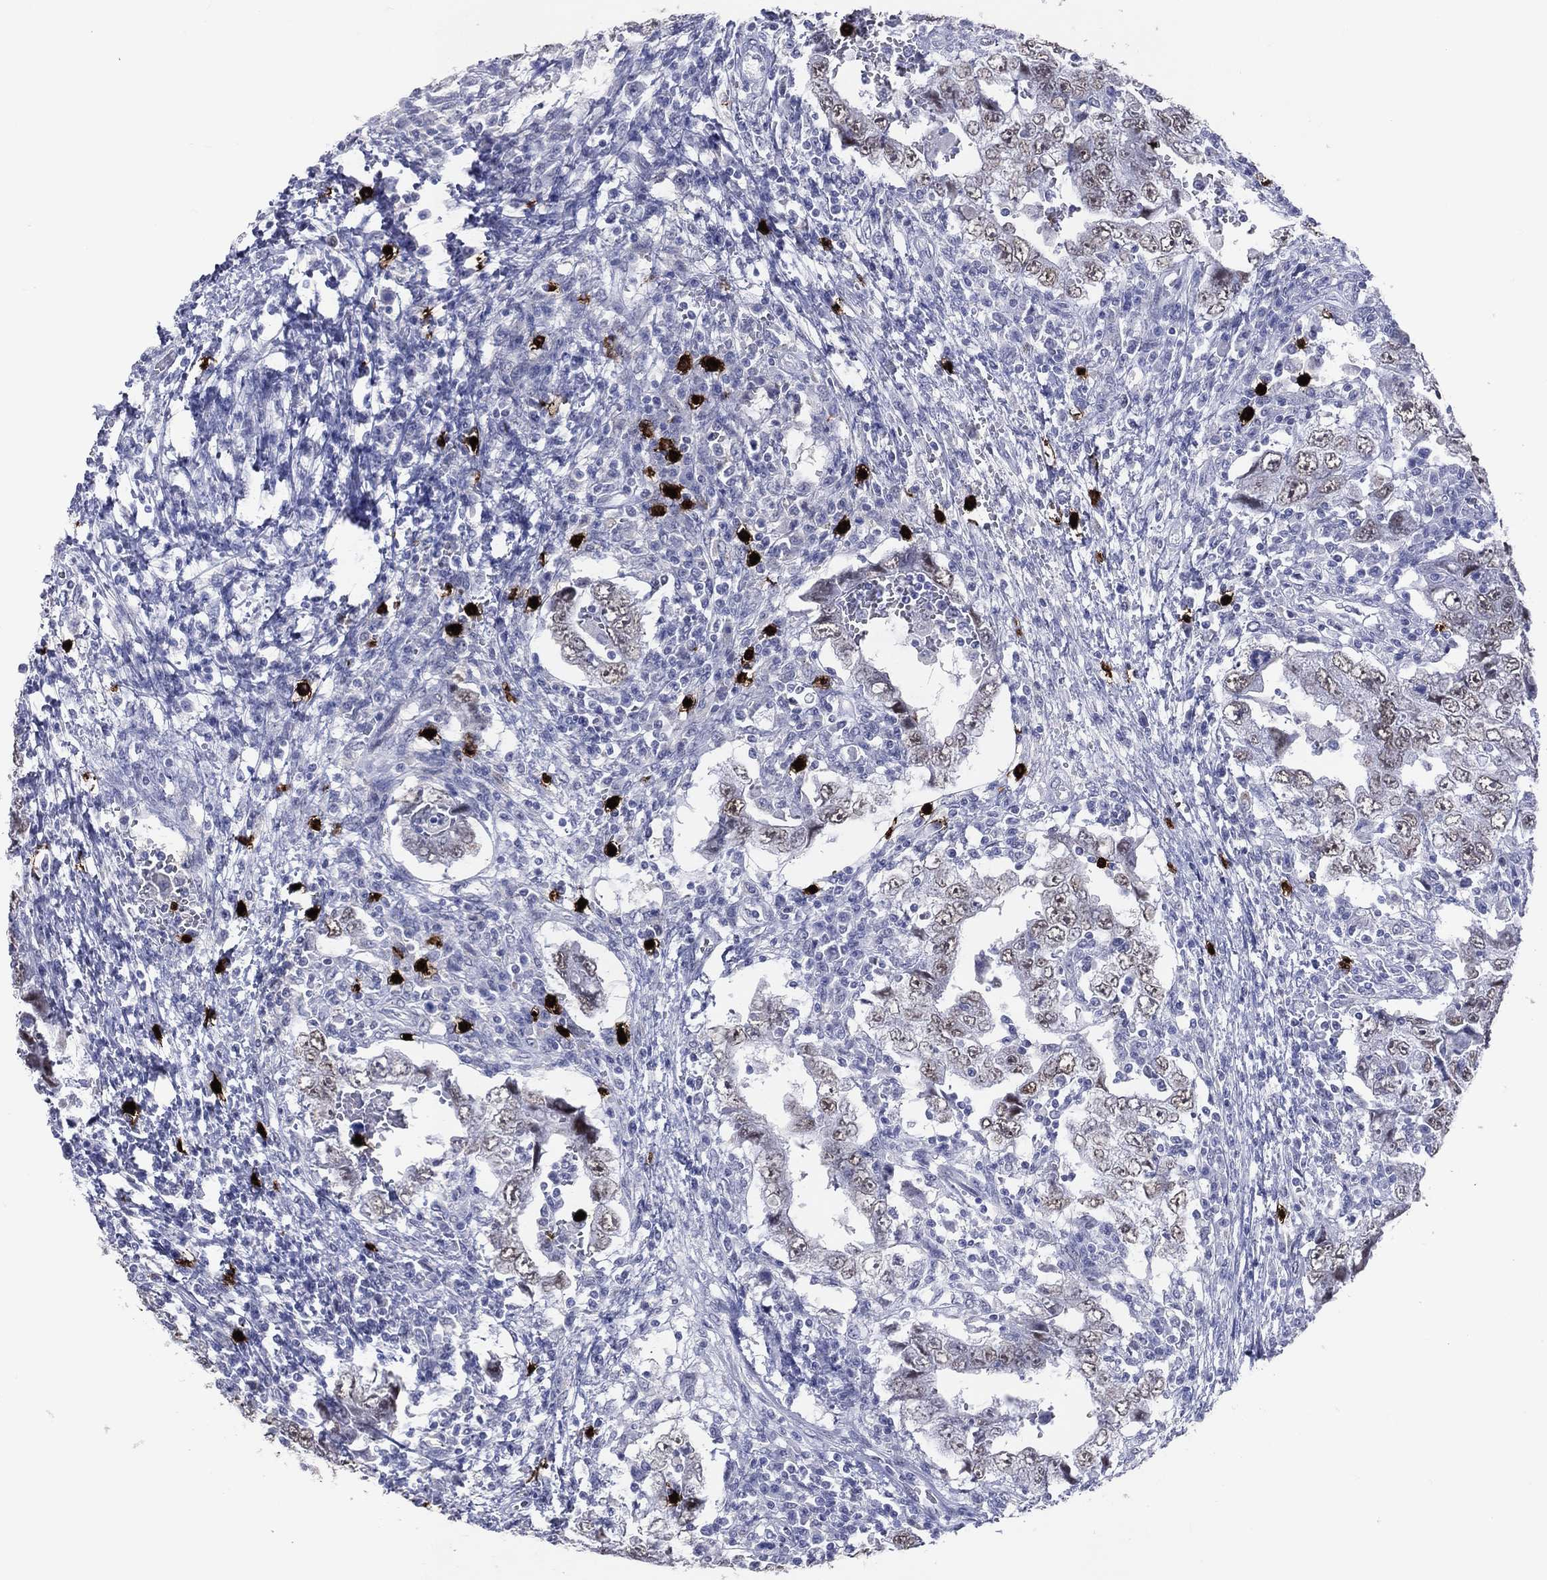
{"staining": {"intensity": "negative", "quantity": "none", "location": "none"}, "tissue": "testis cancer", "cell_type": "Tumor cells", "image_type": "cancer", "snomed": [{"axis": "morphology", "description": "Carcinoma, Embryonal, NOS"}, {"axis": "topography", "description": "Testis"}], "caption": "An immunohistochemistry (IHC) micrograph of testis embryonal carcinoma is shown. There is no staining in tumor cells of testis embryonal carcinoma.", "gene": "CFAP58", "patient": {"sex": "male", "age": 26}}